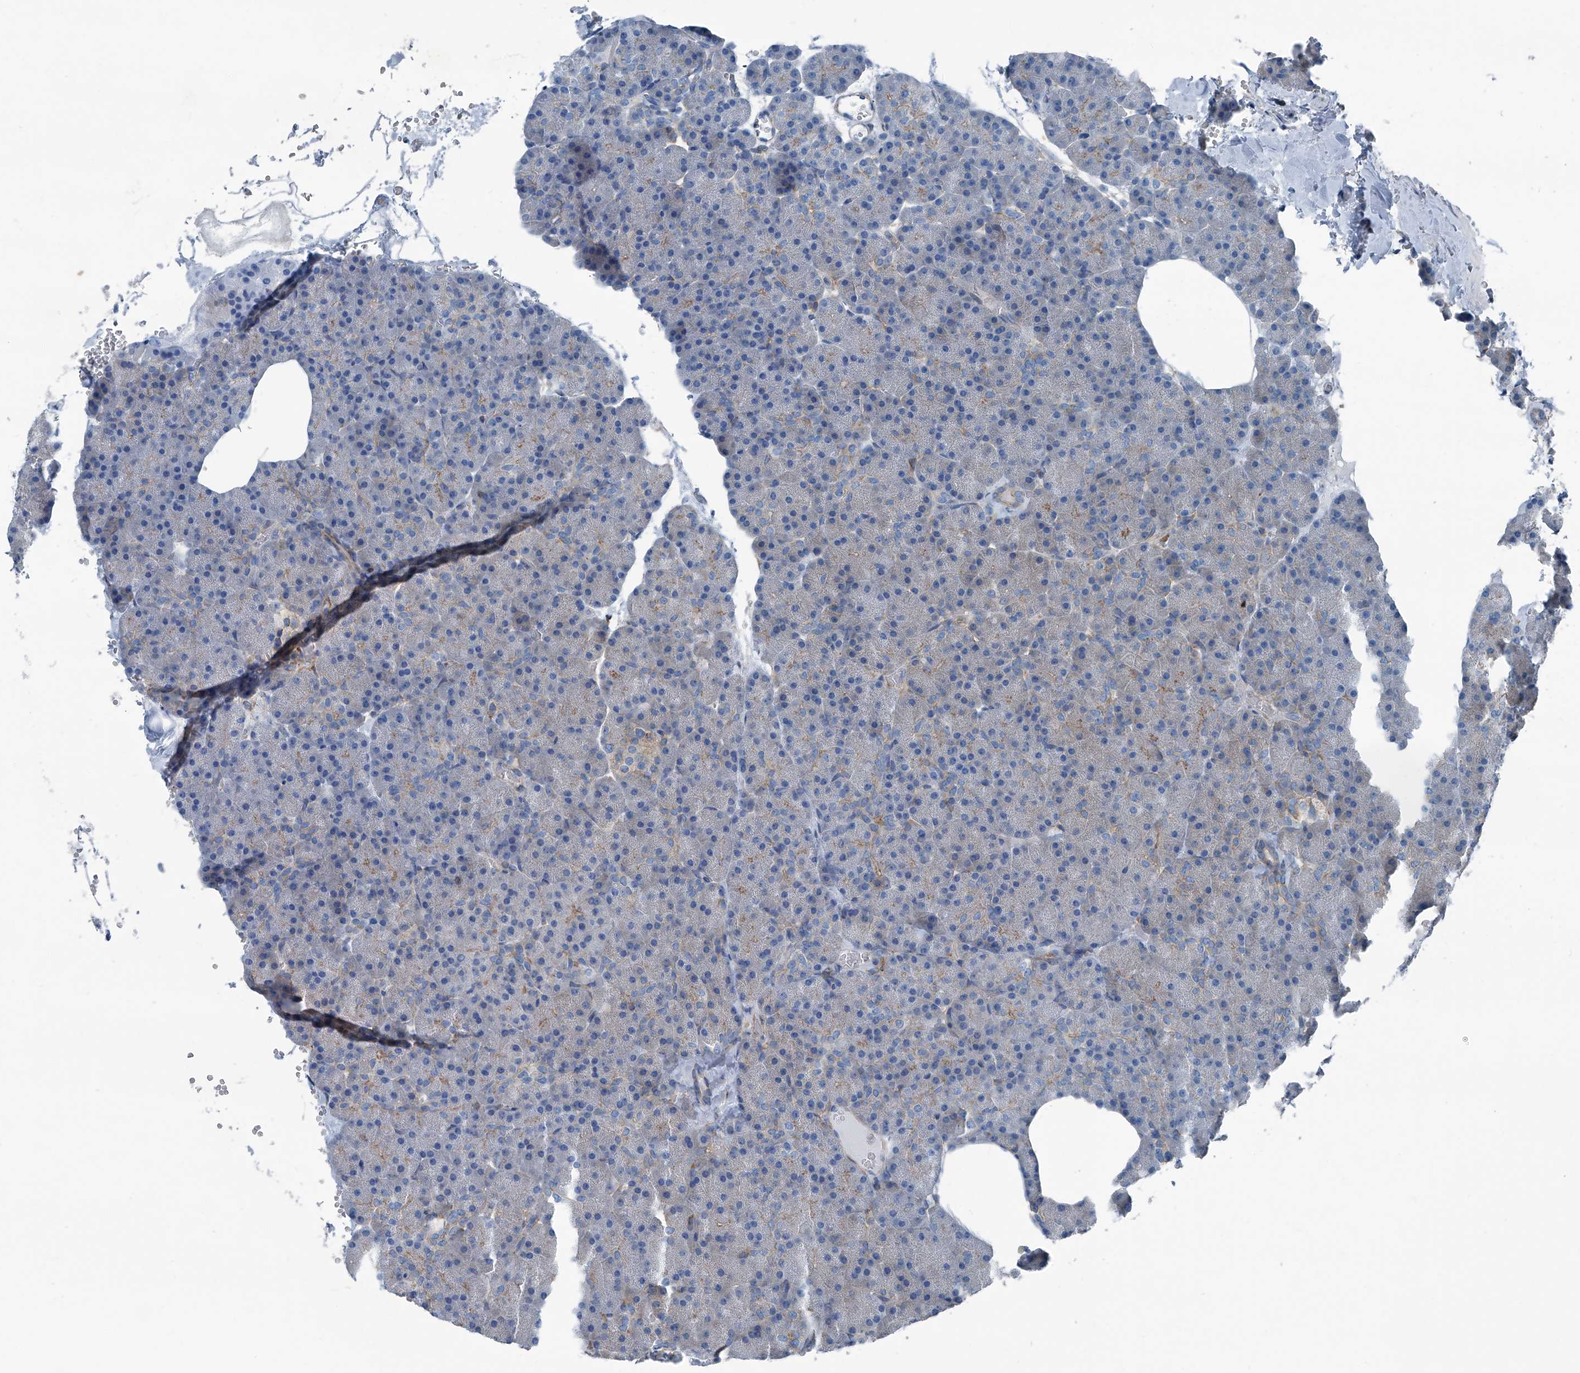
{"staining": {"intensity": "negative", "quantity": "none", "location": "none"}, "tissue": "pancreas", "cell_type": "Exocrine glandular cells", "image_type": "normal", "snomed": [{"axis": "morphology", "description": "Normal tissue, NOS"}, {"axis": "morphology", "description": "Carcinoid, malignant, NOS"}, {"axis": "topography", "description": "Pancreas"}], "caption": "Immunohistochemistry of benign human pancreas exhibits no positivity in exocrine glandular cells. (DAB IHC visualized using brightfield microscopy, high magnification).", "gene": "SEPTIN7", "patient": {"sex": "female", "age": 35}}